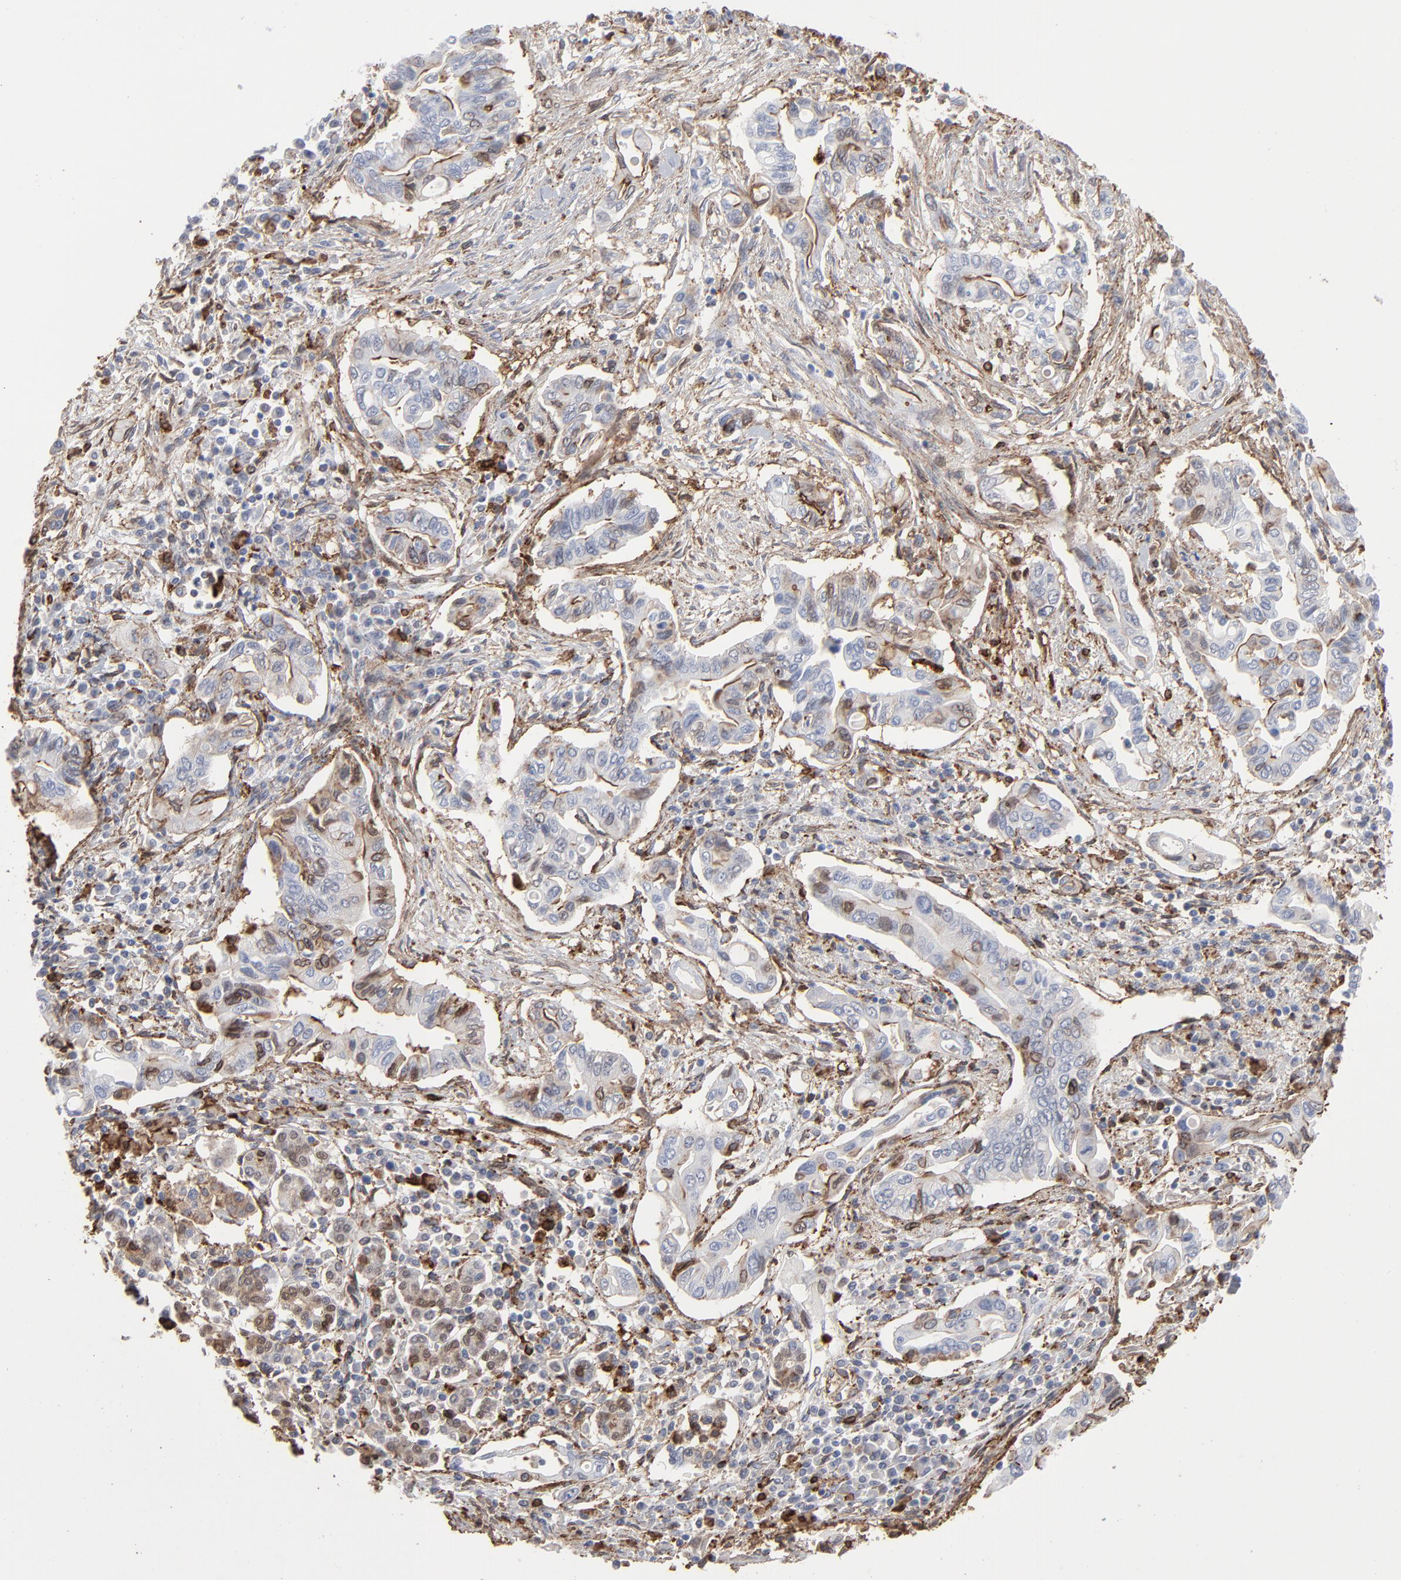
{"staining": {"intensity": "moderate", "quantity": "25%-75%", "location": "cytoplasmic/membranous"}, "tissue": "pancreatic cancer", "cell_type": "Tumor cells", "image_type": "cancer", "snomed": [{"axis": "morphology", "description": "Adenocarcinoma, NOS"}, {"axis": "topography", "description": "Pancreas"}], "caption": "Moderate cytoplasmic/membranous expression for a protein is seen in approximately 25%-75% of tumor cells of pancreatic adenocarcinoma using immunohistochemistry (IHC).", "gene": "ANXA5", "patient": {"sex": "female", "age": 57}}